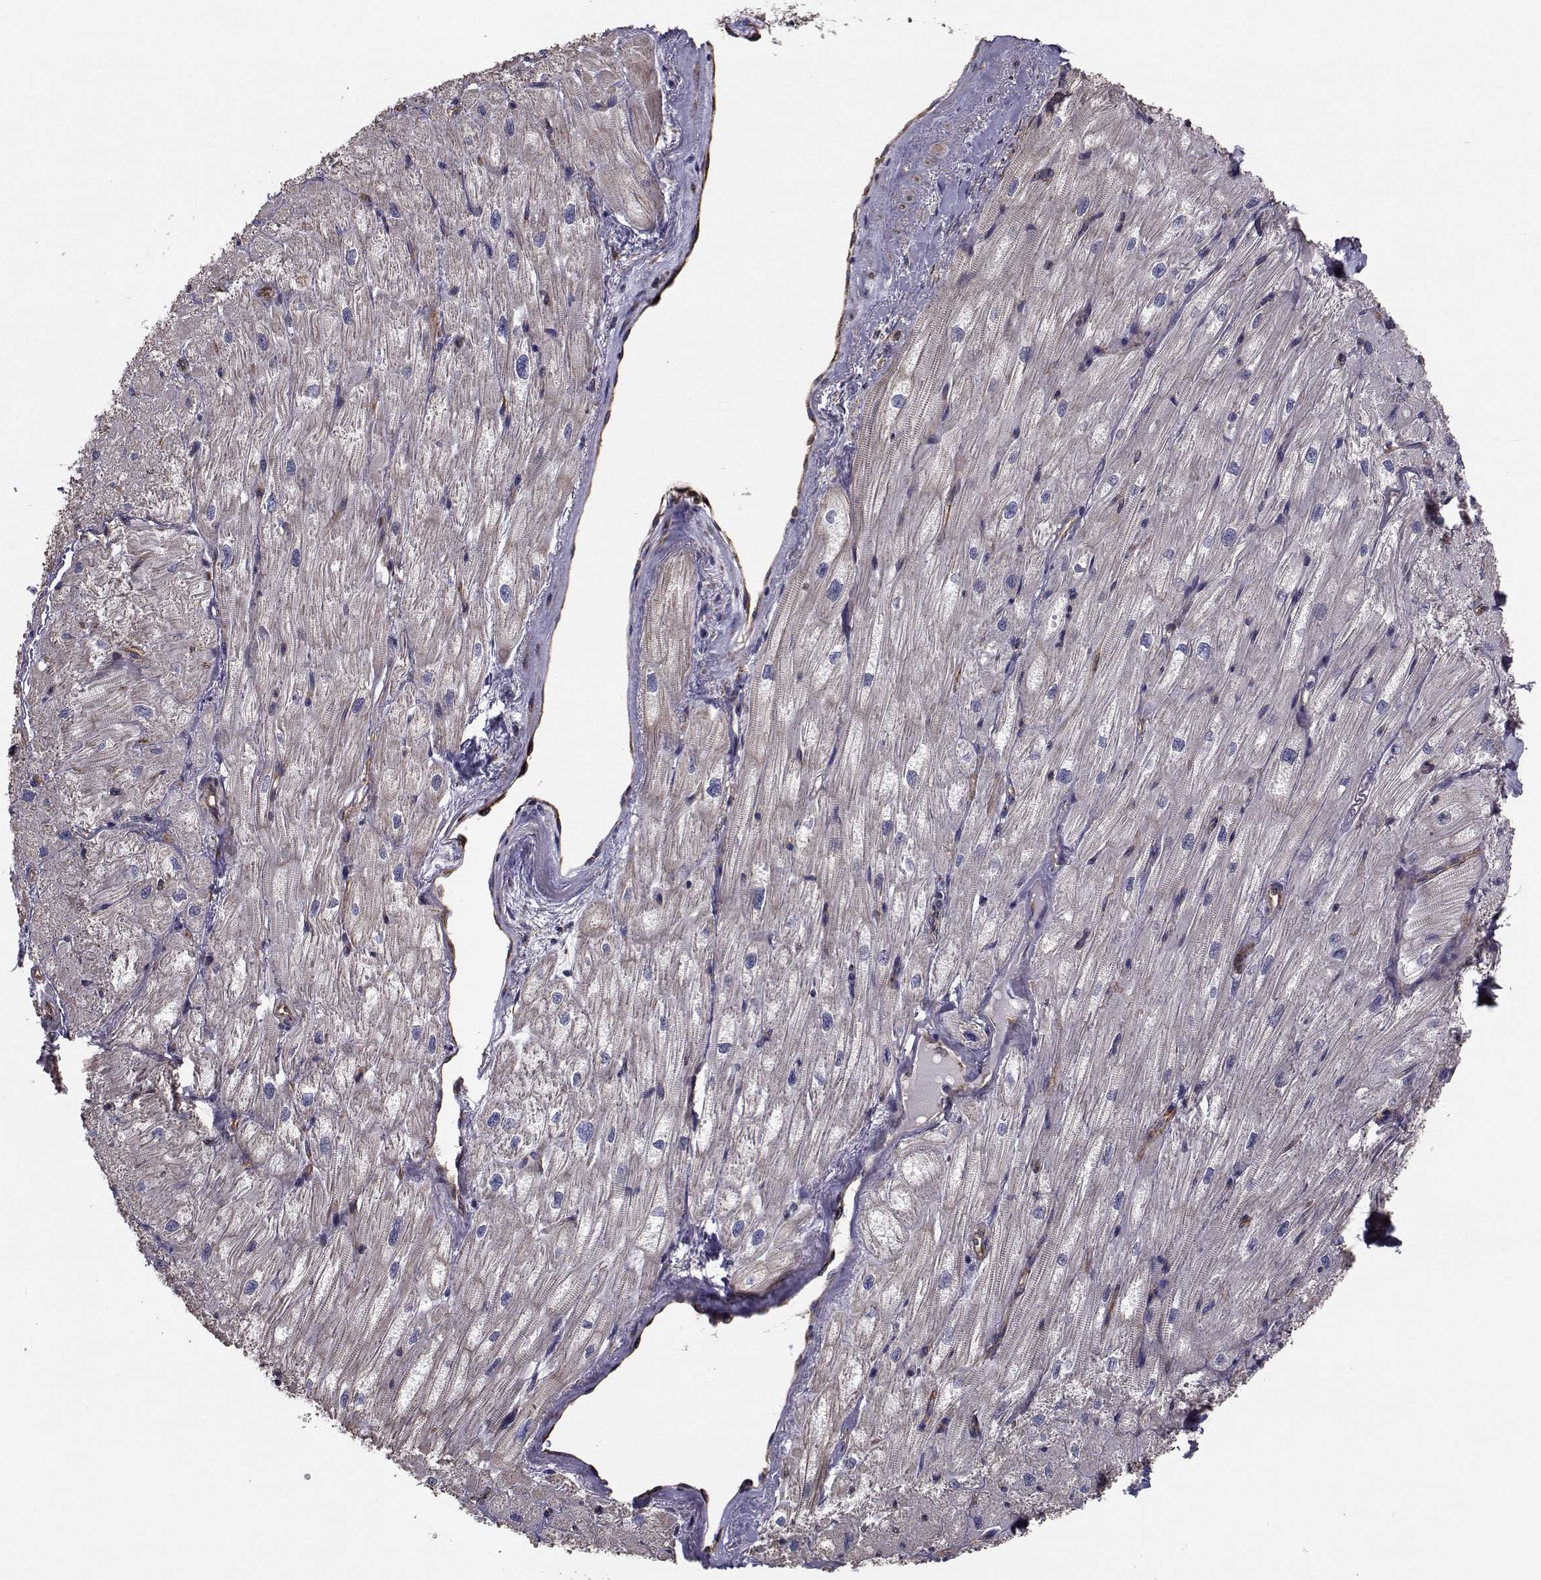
{"staining": {"intensity": "negative", "quantity": "none", "location": "none"}, "tissue": "heart muscle", "cell_type": "Cardiomyocytes", "image_type": "normal", "snomed": [{"axis": "morphology", "description": "Normal tissue, NOS"}, {"axis": "topography", "description": "Heart"}], "caption": "Heart muscle stained for a protein using IHC shows no positivity cardiomyocytes.", "gene": "TRIP10", "patient": {"sex": "male", "age": 57}}